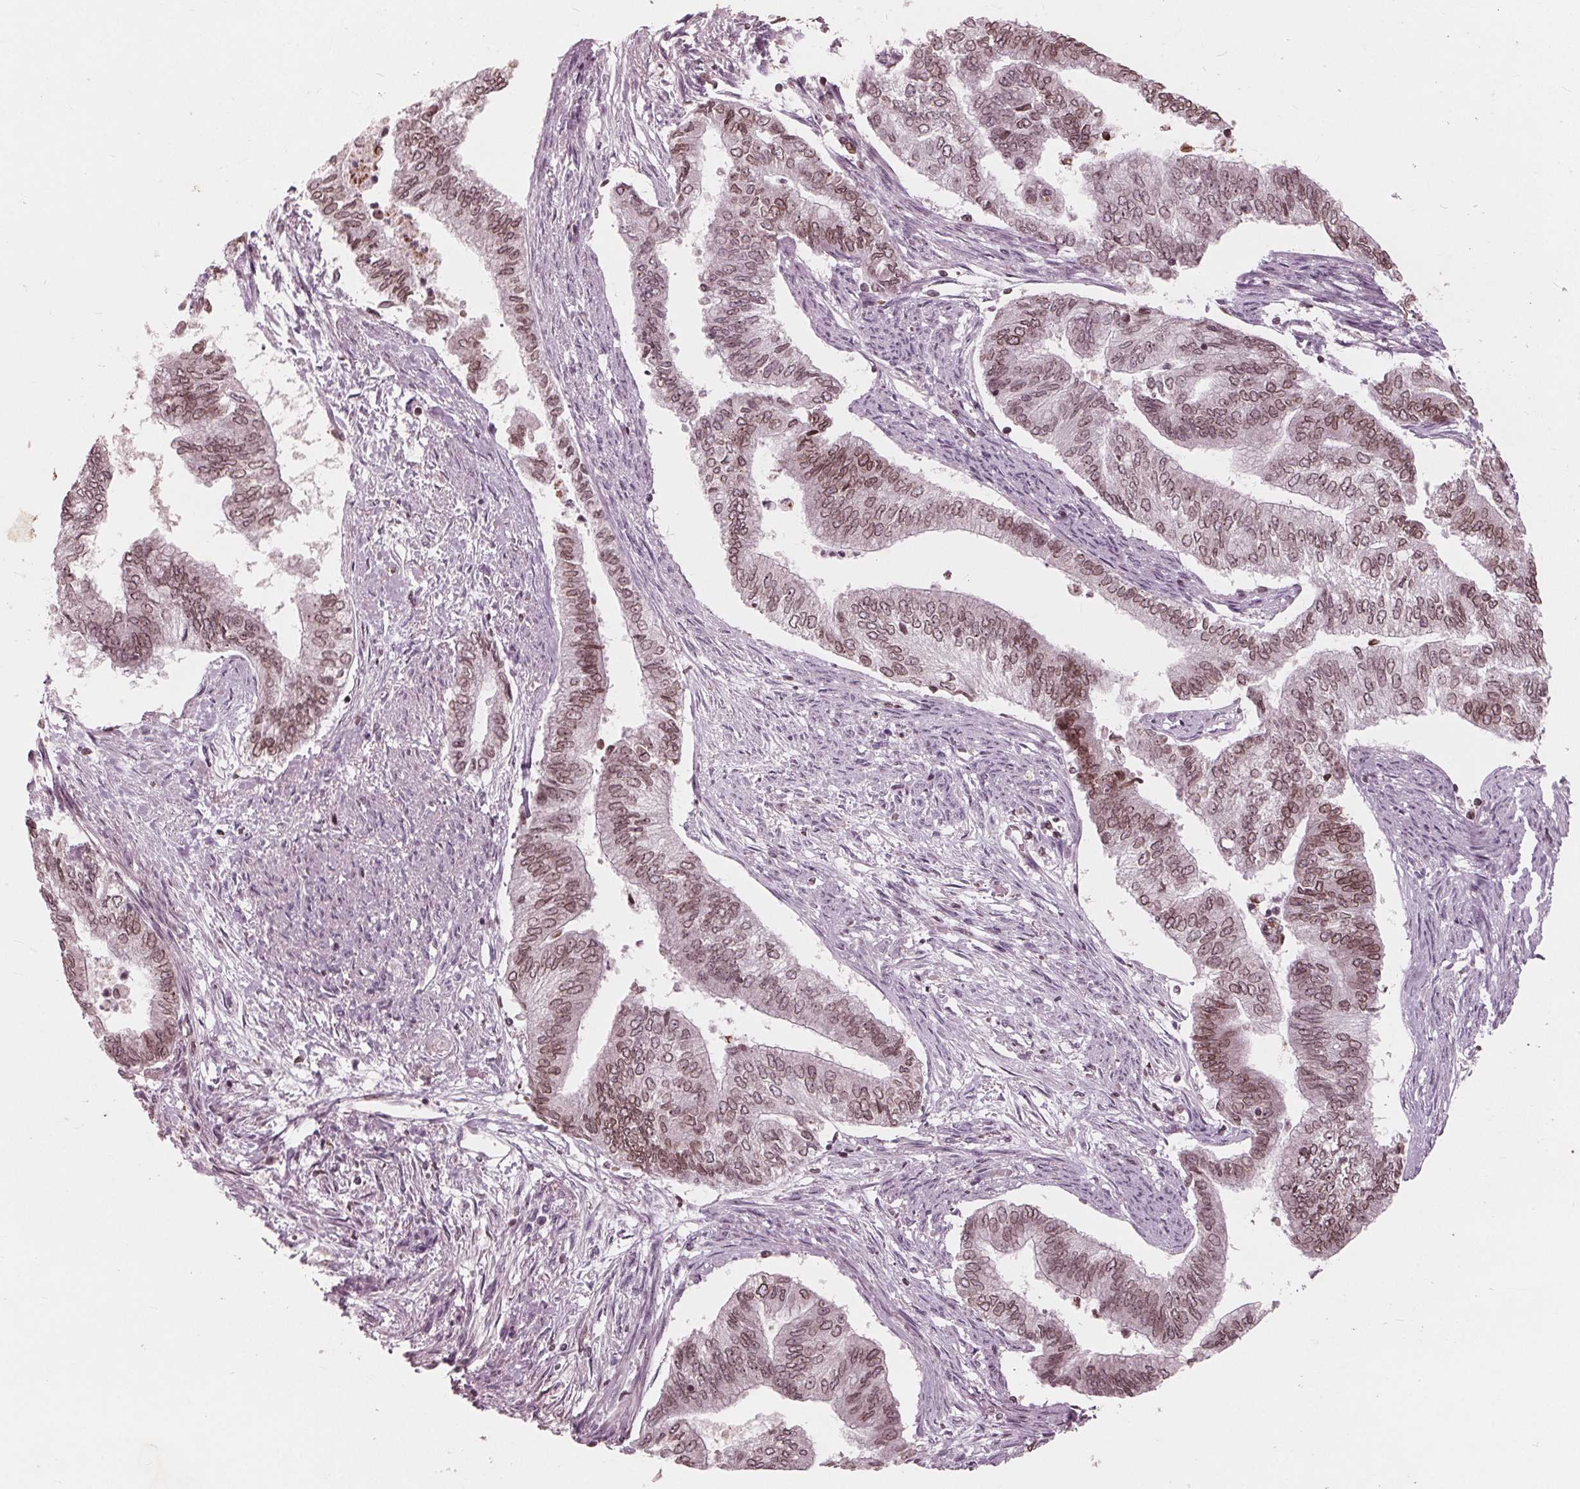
{"staining": {"intensity": "moderate", "quantity": ">75%", "location": "cytoplasmic/membranous,nuclear"}, "tissue": "endometrial cancer", "cell_type": "Tumor cells", "image_type": "cancer", "snomed": [{"axis": "morphology", "description": "Adenocarcinoma, NOS"}, {"axis": "topography", "description": "Endometrium"}], "caption": "Tumor cells display medium levels of moderate cytoplasmic/membranous and nuclear expression in approximately >75% of cells in human endometrial cancer. (Brightfield microscopy of DAB IHC at high magnification).", "gene": "NUP210", "patient": {"sex": "female", "age": 65}}